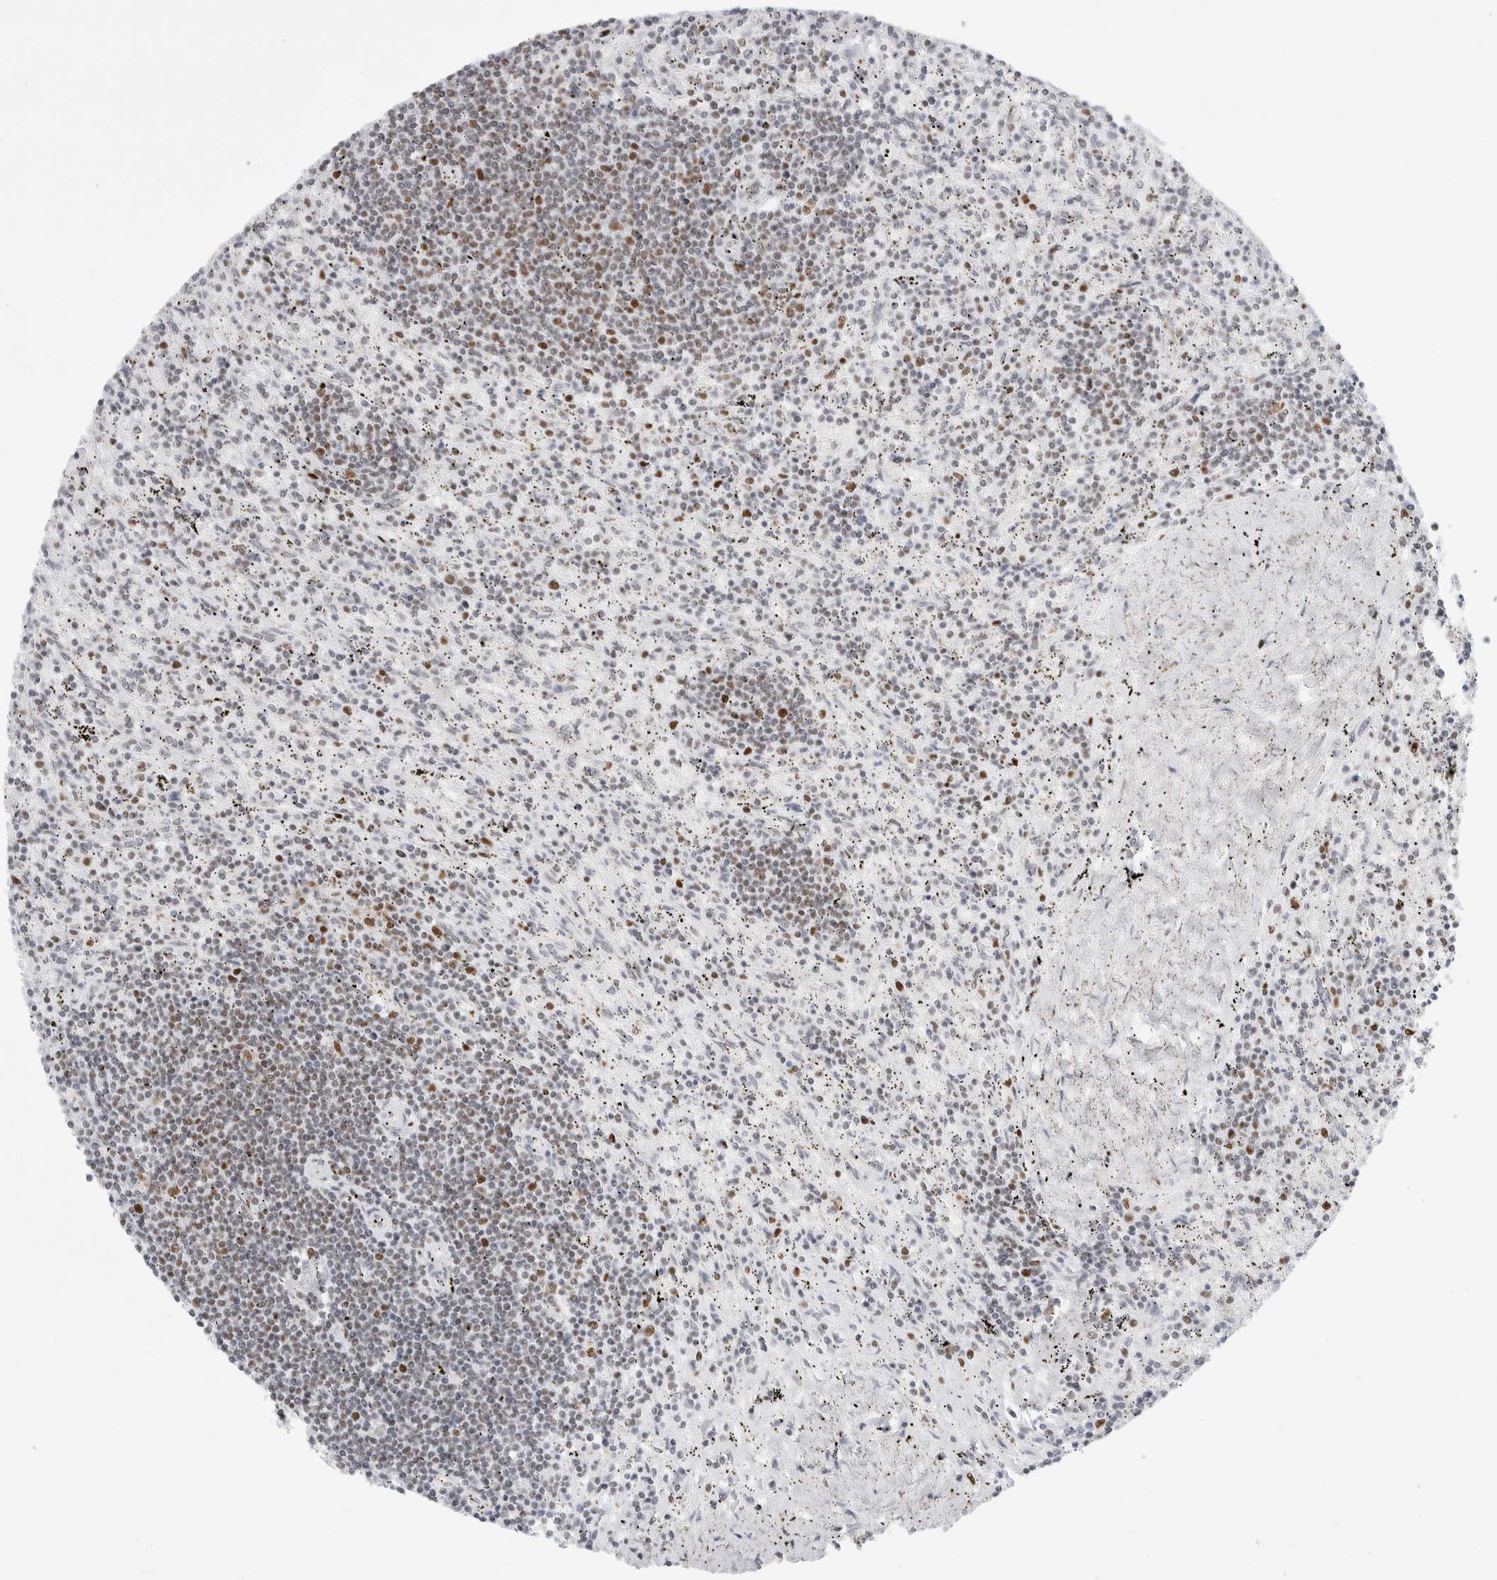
{"staining": {"intensity": "moderate", "quantity": "25%-75%", "location": "nuclear"}, "tissue": "lymphoma", "cell_type": "Tumor cells", "image_type": "cancer", "snomed": [{"axis": "morphology", "description": "Malignant lymphoma, non-Hodgkin's type, Low grade"}, {"axis": "topography", "description": "Spleen"}], "caption": "Protein staining exhibits moderate nuclear positivity in about 25%-75% of tumor cells in lymphoma.", "gene": "SMARCC1", "patient": {"sex": "male", "age": 76}}